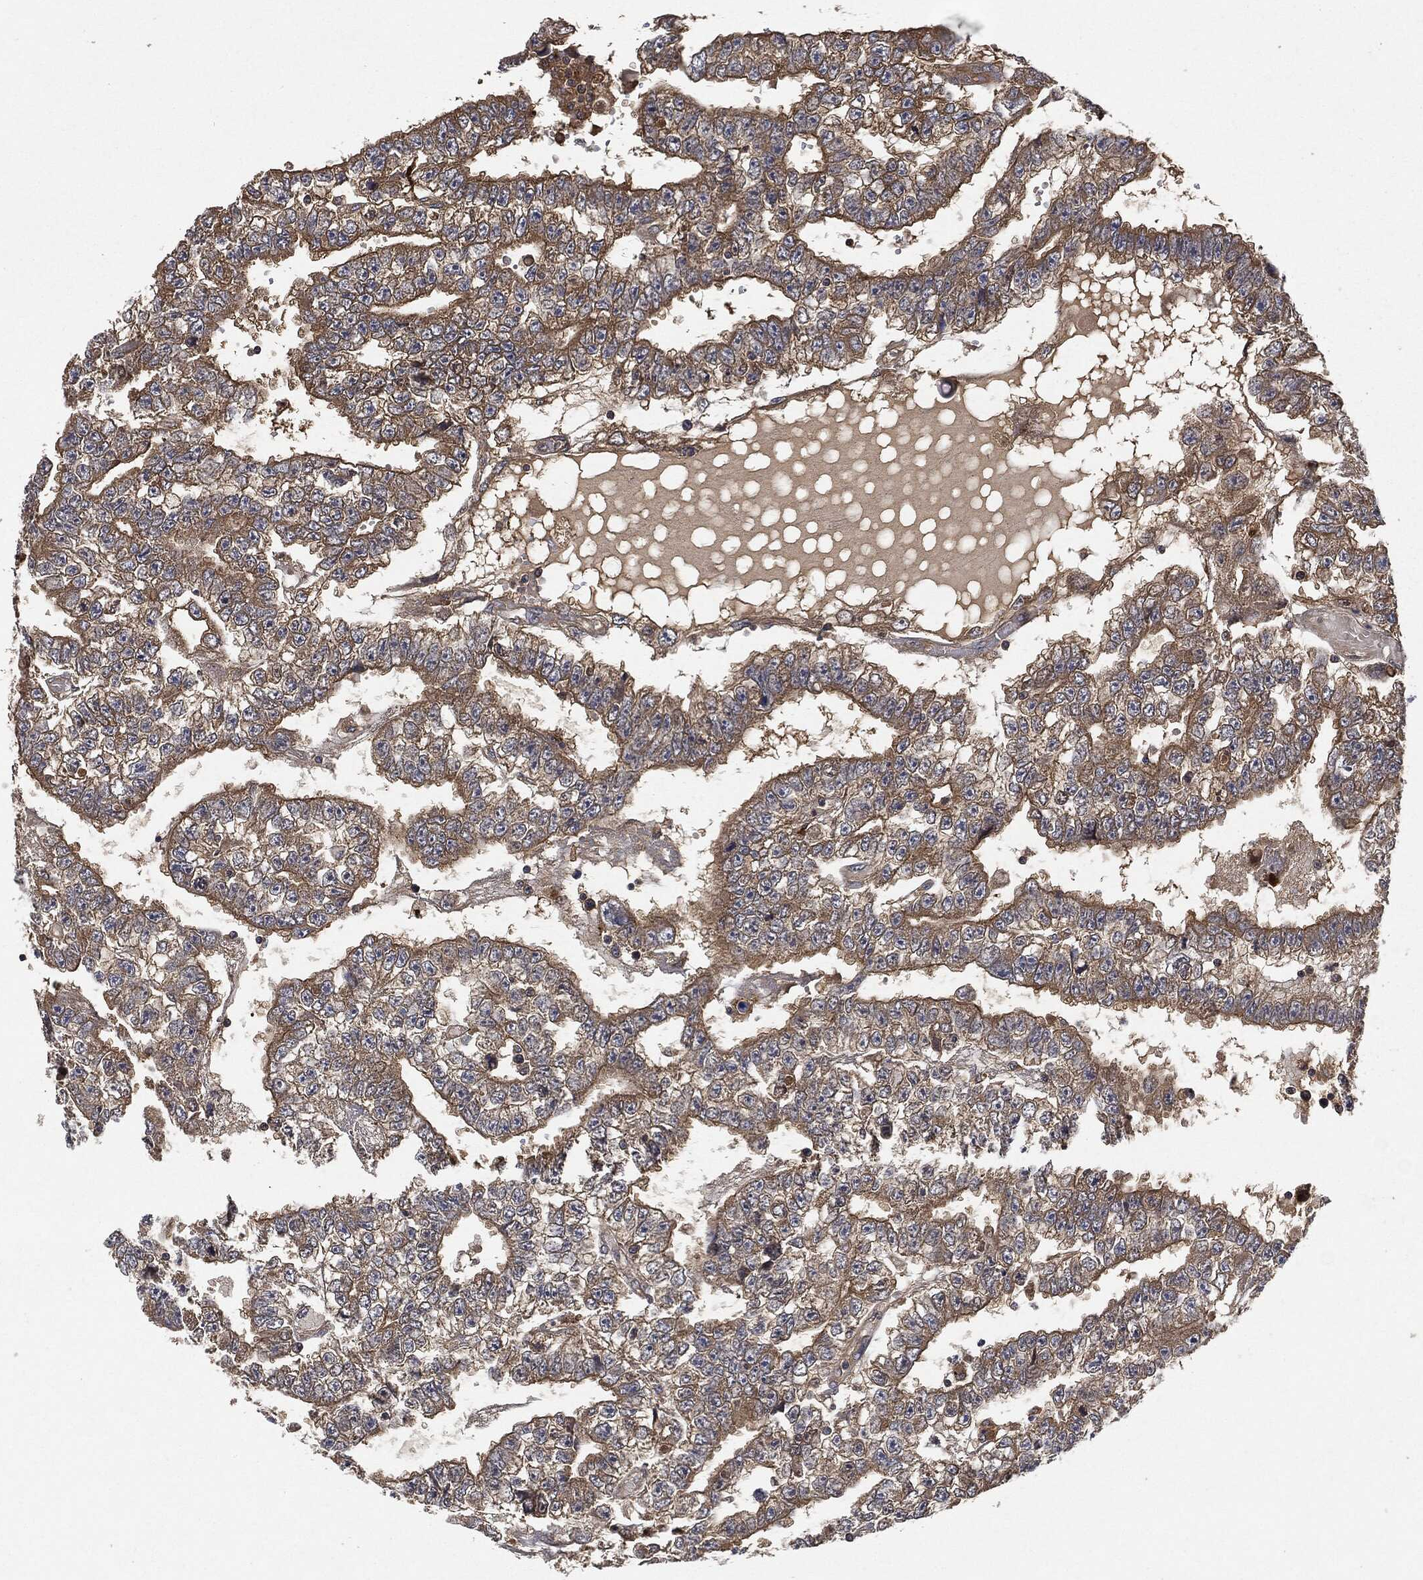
{"staining": {"intensity": "weak", "quantity": ">75%", "location": "cytoplasmic/membranous"}, "tissue": "testis cancer", "cell_type": "Tumor cells", "image_type": "cancer", "snomed": [{"axis": "morphology", "description": "Carcinoma, Embryonal, NOS"}, {"axis": "topography", "description": "Testis"}], "caption": "This image shows immunohistochemistry staining of testis cancer (embryonal carcinoma), with low weak cytoplasmic/membranous expression in approximately >75% of tumor cells.", "gene": "BRAF", "patient": {"sex": "male", "age": 25}}